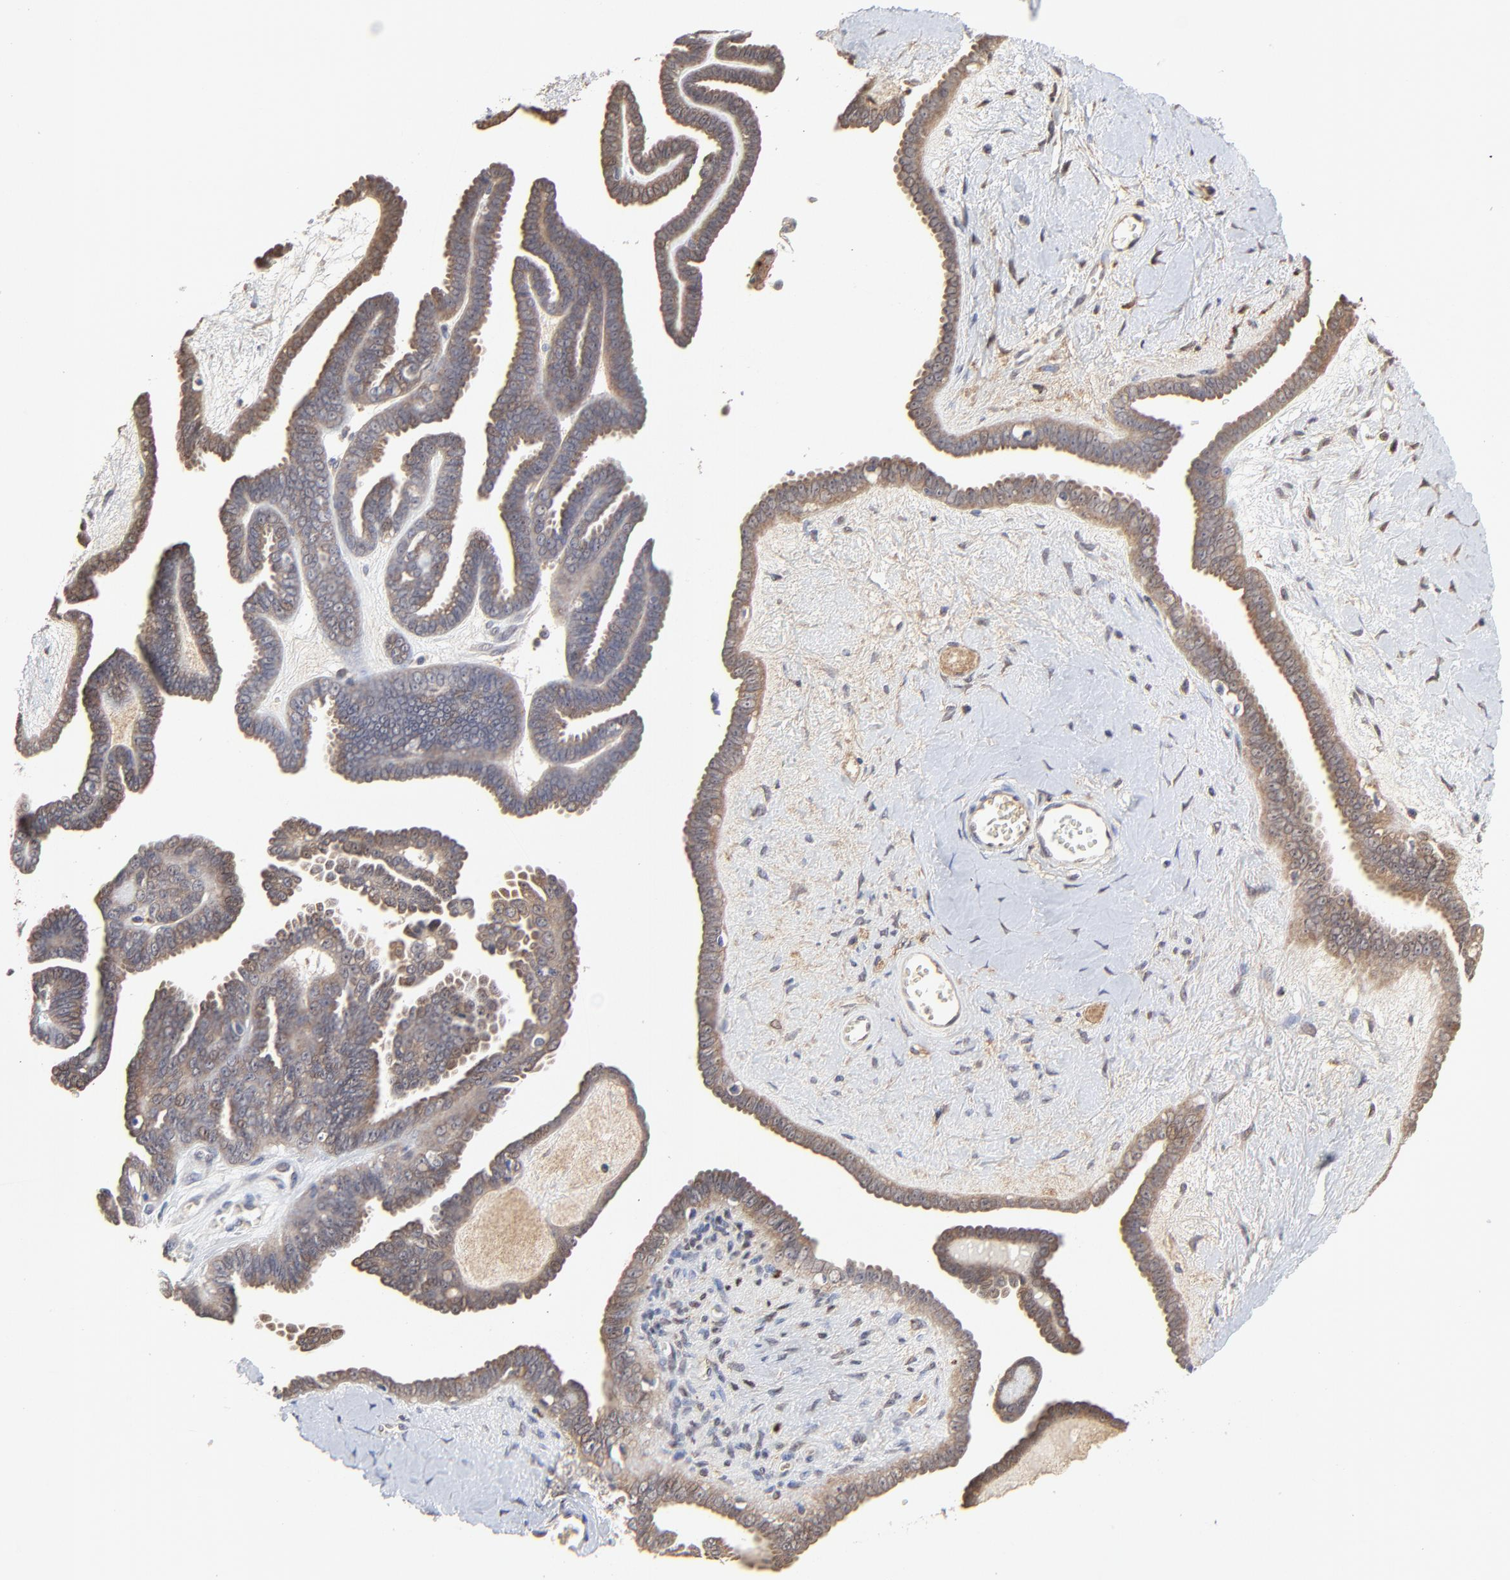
{"staining": {"intensity": "weak", "quantity": ">75%", "location": "cytoplasmic/membranous"}, "tissue": "ovarian cancer", "cell_type": "Tumor cells", "image_type": "cancer", "snomed": [{"axis": "morphology", "description": "Cystadenocarcinoma, serous, NOS"}, {"axis": "topography", "description": "Ovary"}], "caption": "IHC photomicrograph of human ovarian cancer stained for a protein (brown), which shows low levels of weak cytoplasmic/membranous staining in about >75% of tumor cells.", "gene": "LGALS3", "patient": {"sex": "female", "age": 71}}